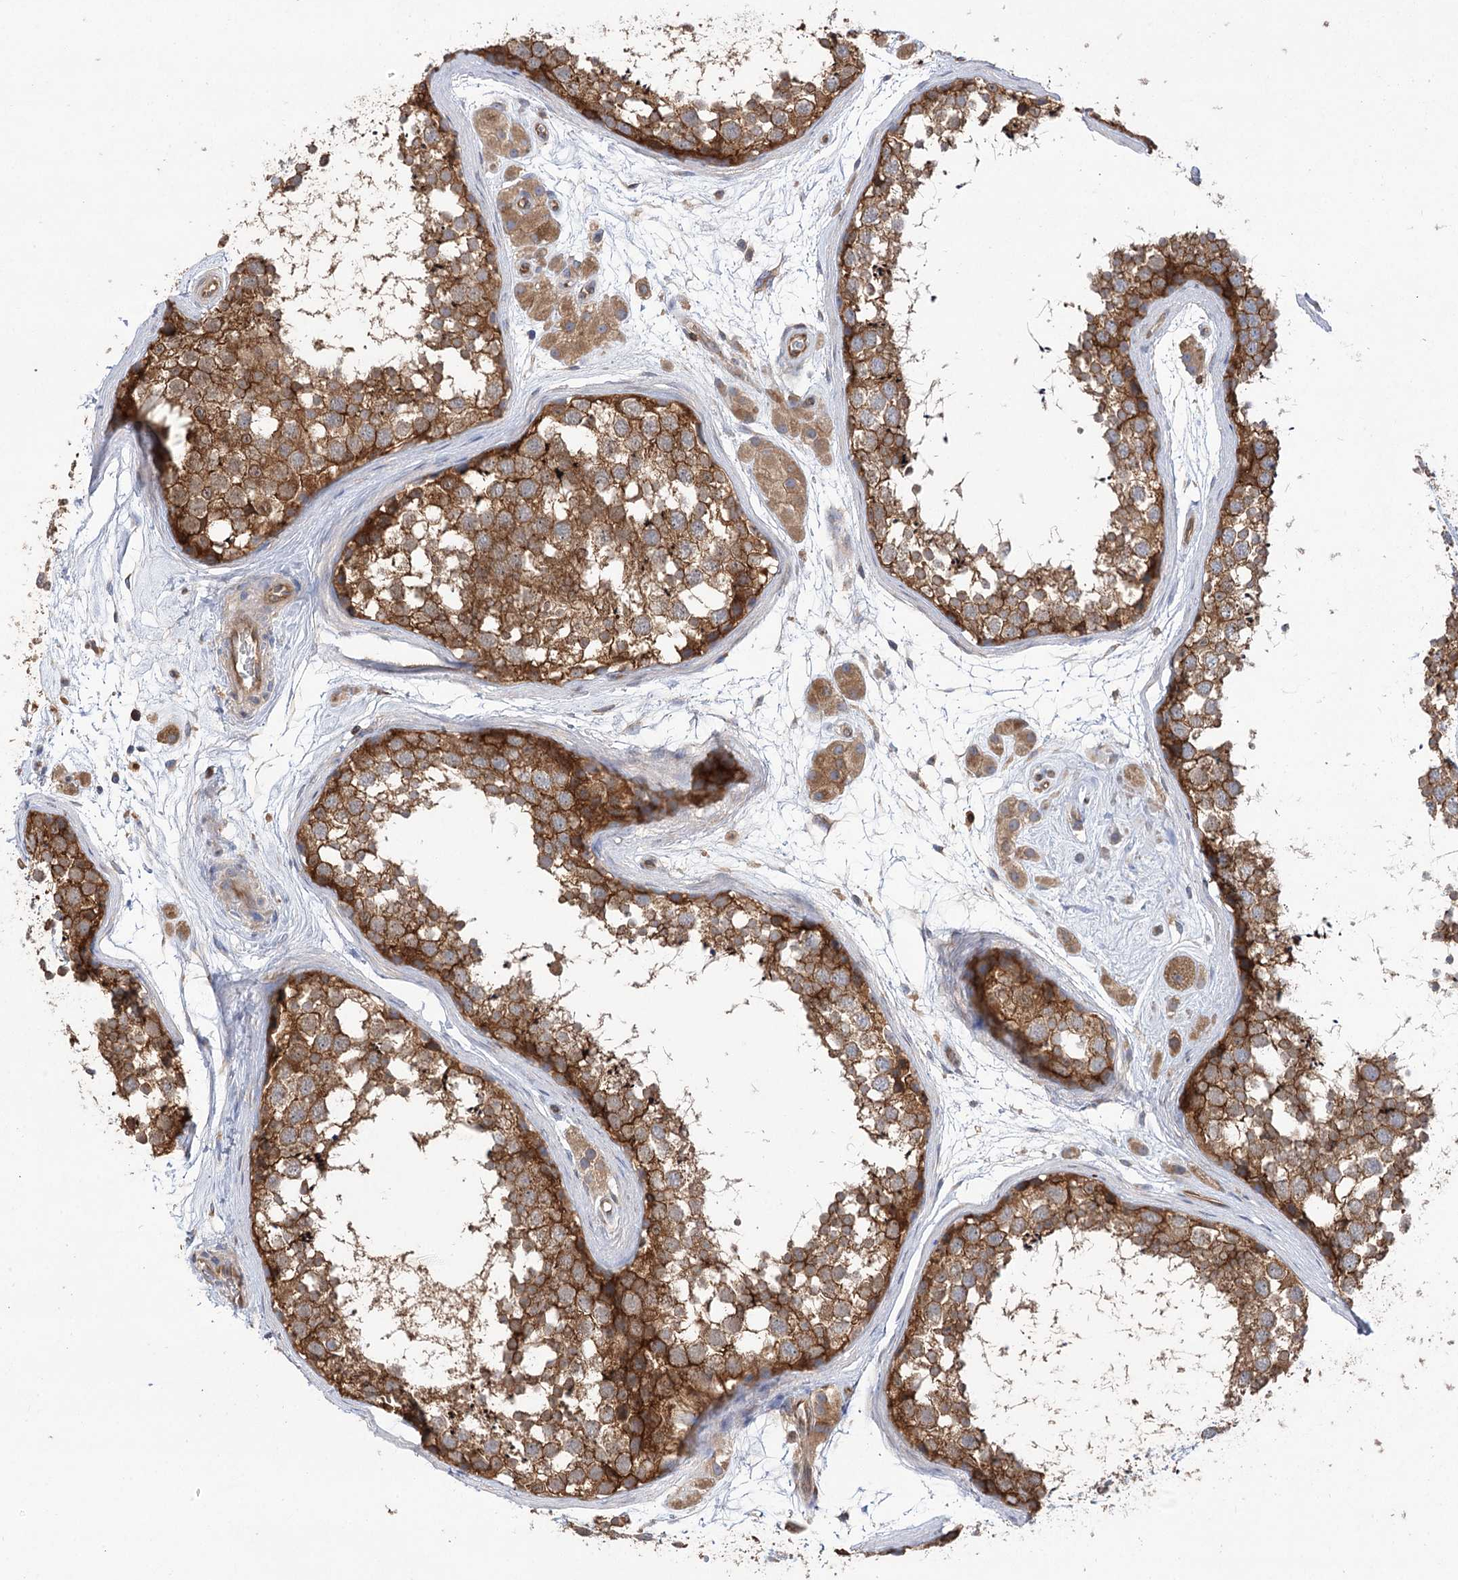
{"staining": {"intensity": "moderate", "quantity": ">75%", "location": "cytoplasmic/membranous"}, "tissue": "testis", "cell_type": "Cells in seminiferous ducts", "image_type": "normal", "snomed": [{"axis": "morphology", "description": "Normal tissue, NOS"}, {"axis": "topography", "description": "Testis"}], "caption": "A micrograph of testis stained for a protein exhibits moderate cytoplasmic/membranous brown staining in cells in seminiferous ducts.", "gene": "VPS37B", "patient": {"sex": "male", "age": 56}}